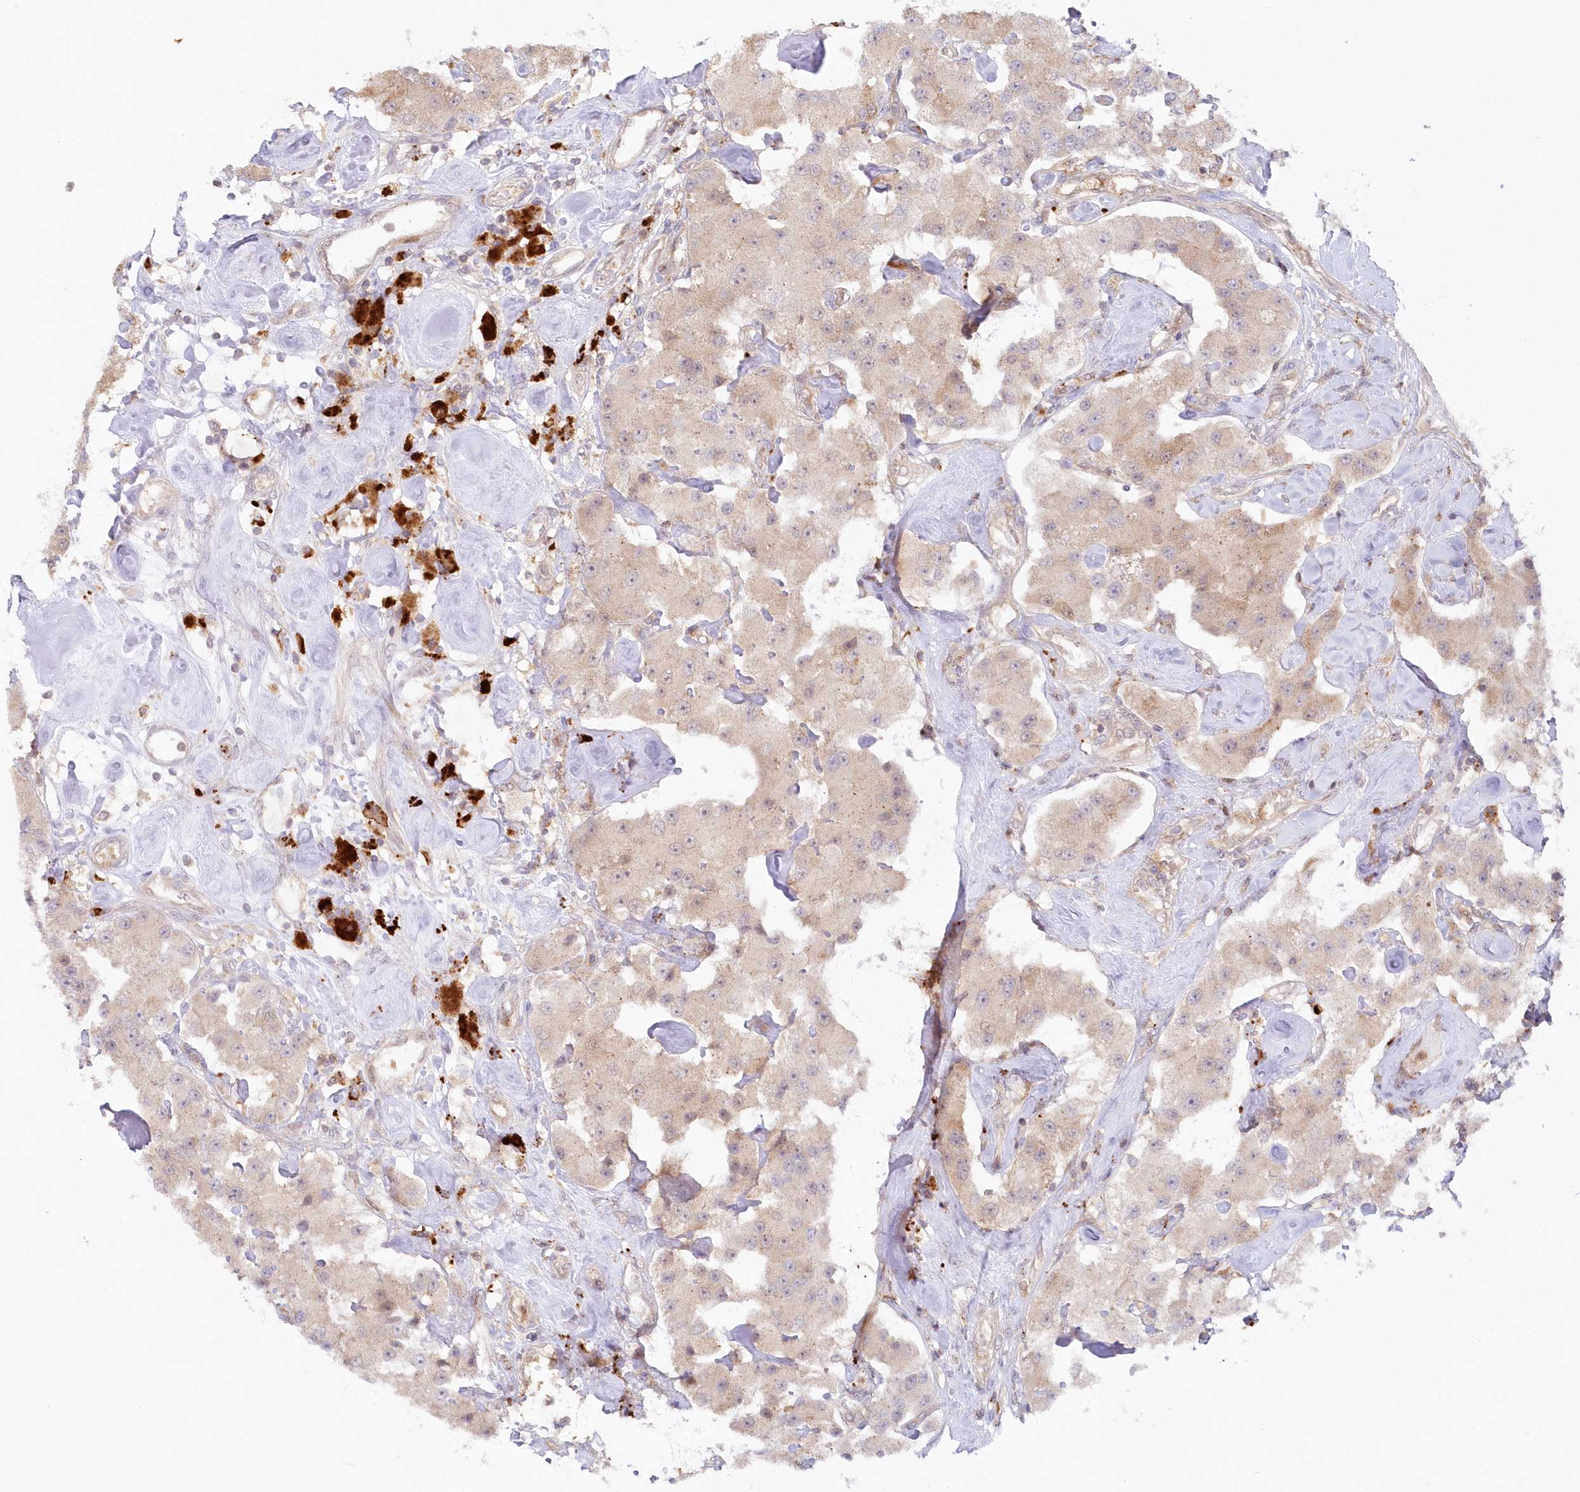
{"staining": {"intensity": "weak", "quantity": "<25%", "location": "cytoplasmic/membranous"}, "tissue": "carcinoid", "cell_type": "Tumor cells", "image_type": "cancer", "snomed": [{"axis": "morphology", "description": "Carcinoid, malignant, NOS"}, {"axis": "topography", "description": "Pancreas"}], "caption": "Tumor cells show no significant protein staining in carcinoid.", "gene": "GBE1", "patient": {"sex": "male", "age": 41}}